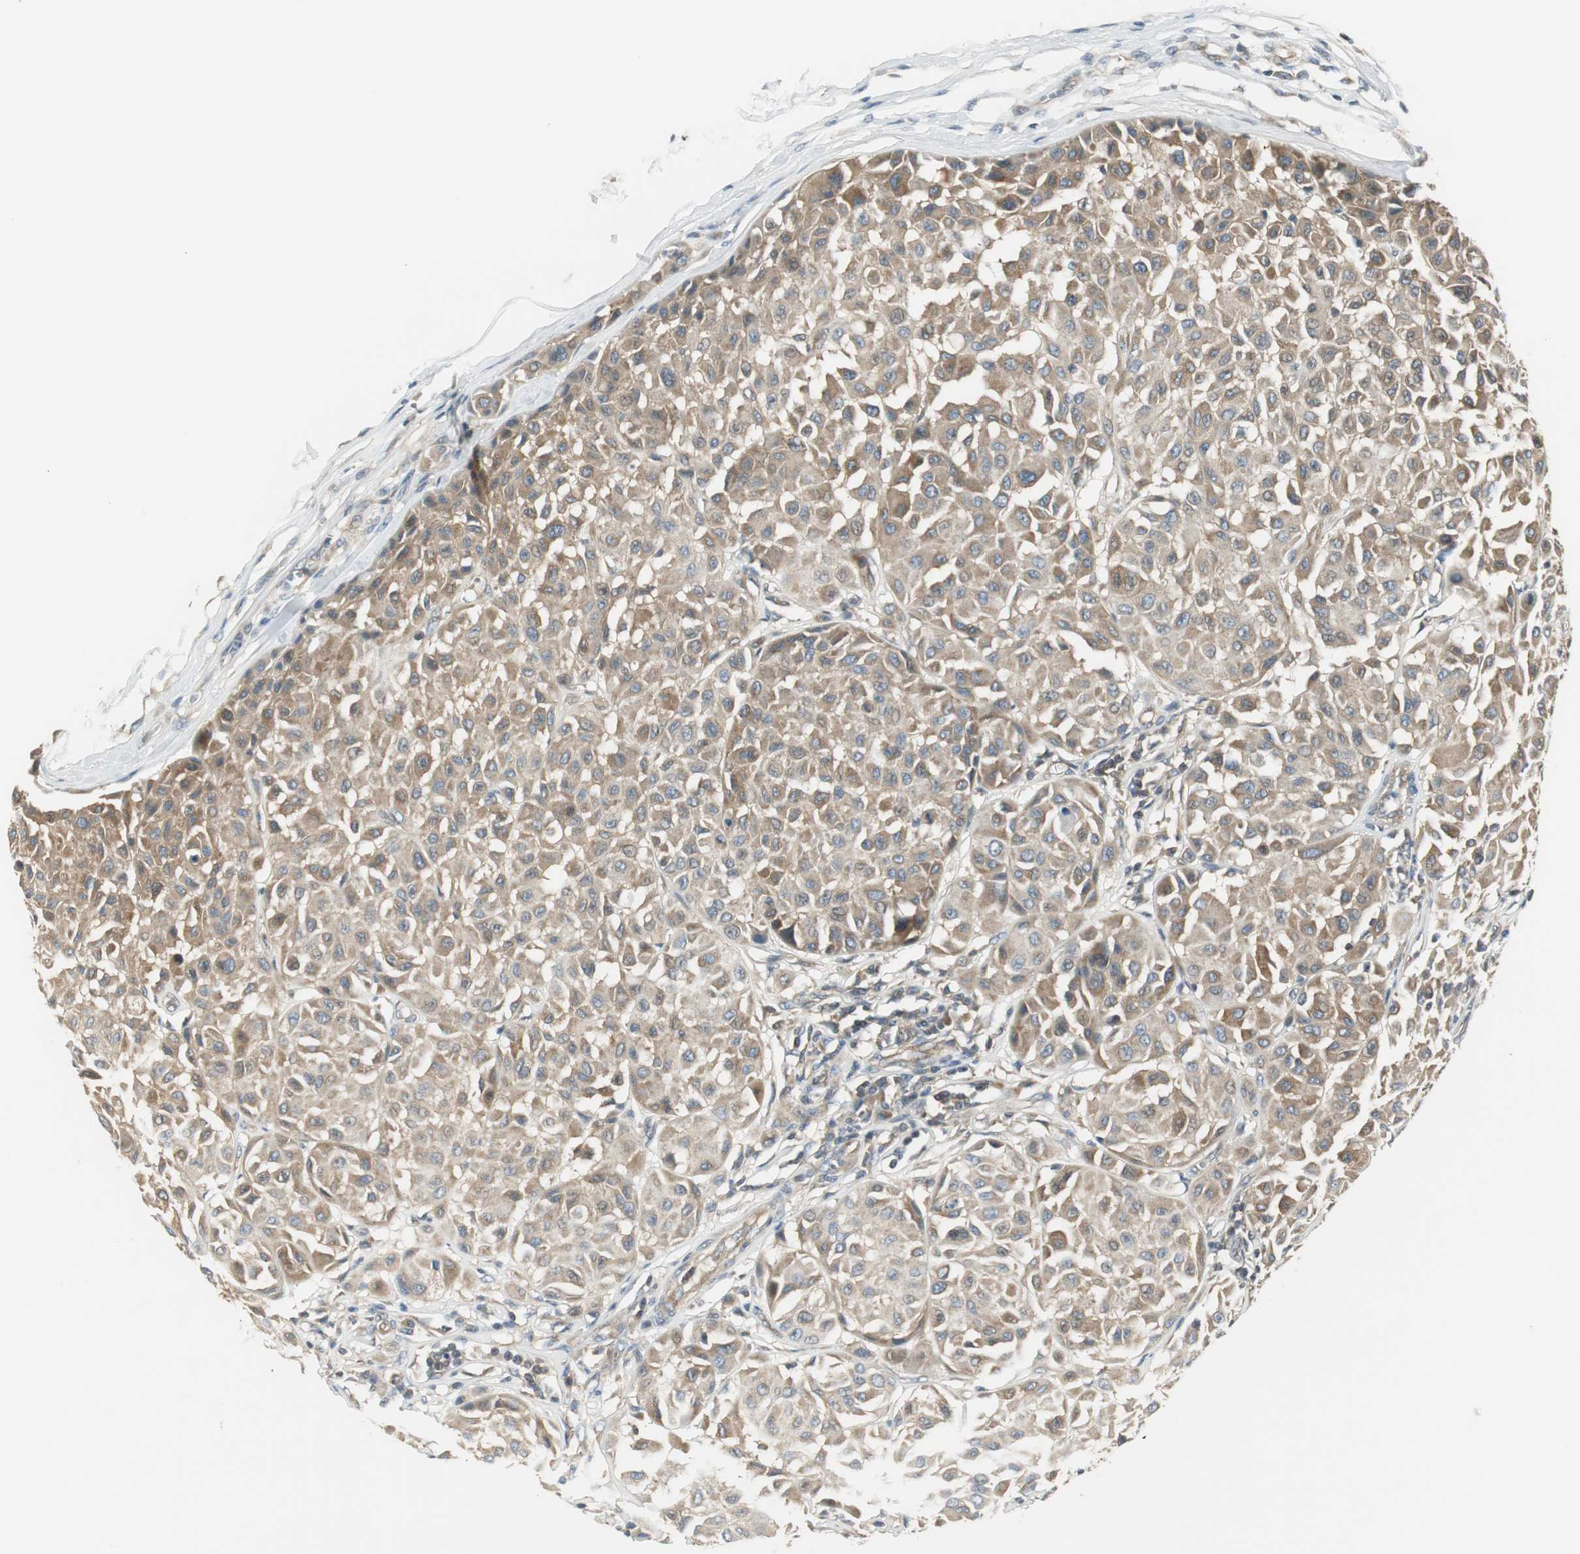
{"staining": {"intensity": "moderate", "quantity": ">75%", "location": "cytoplasmic/membranous"}, "tissue": "melanoma", "cell_type": "Tumor cells", "image_type": "cancer", "snomed": [{"axis": "morphology", "description": "Malignant melanoma, Metastatic site"}, {"axis": "topography", "description": "Soft tissue"}], "caption": "Immunohistochemical staining of human melanoma displays medium levels of moderate cytoplasmic/membranous protein staining in approximately >75% of tumor cells. The staining was performed using DAB (3,3'-diaminobenzidine), with brown indicating positive protein expression. Nuclei are stained blue with hematoxylin.", "gene": "PRKAA1", "patient": {"sex": "male", "age": 41}}